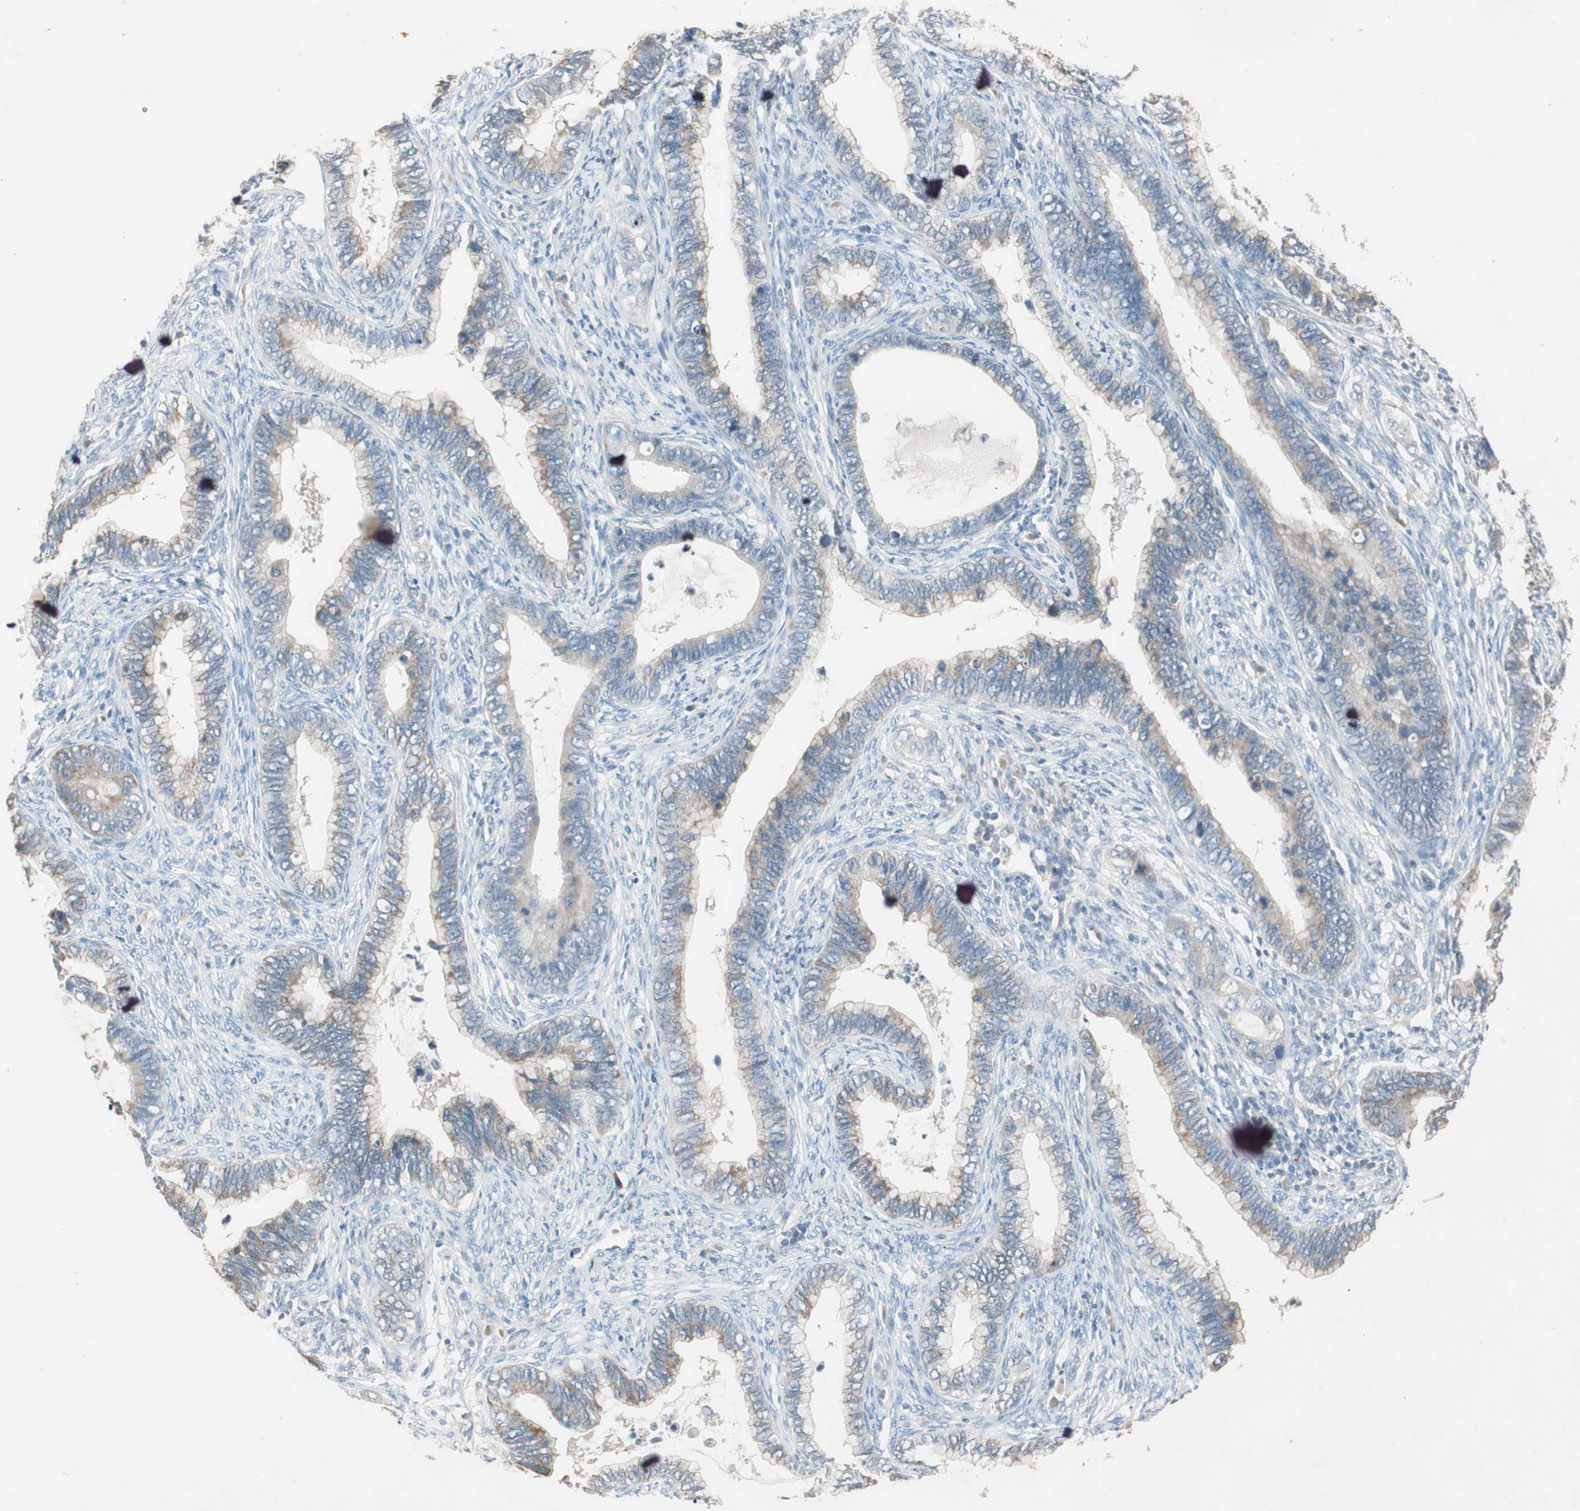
{"staining": {"intensity": "weak", "quantity": ">75%", "location": "cytoplasmic/membranous"}, "tissue": "cervical cancer", "cell_type": "Tumor cells", "image_type": "cancer", "snomed": [{"axis": "morphology", "description": "Adenocarcinoma, NOS"}, {"axis": "topography", "description": "Cervix"}], "caption": "The image reveals staining of cervical adenocarcinoma, revealing weak cytoplasmic/membranous protein expression (brown color) within tumor cells.", "gene": "KHK", "patient": {"sex": "female", "age": 44}}